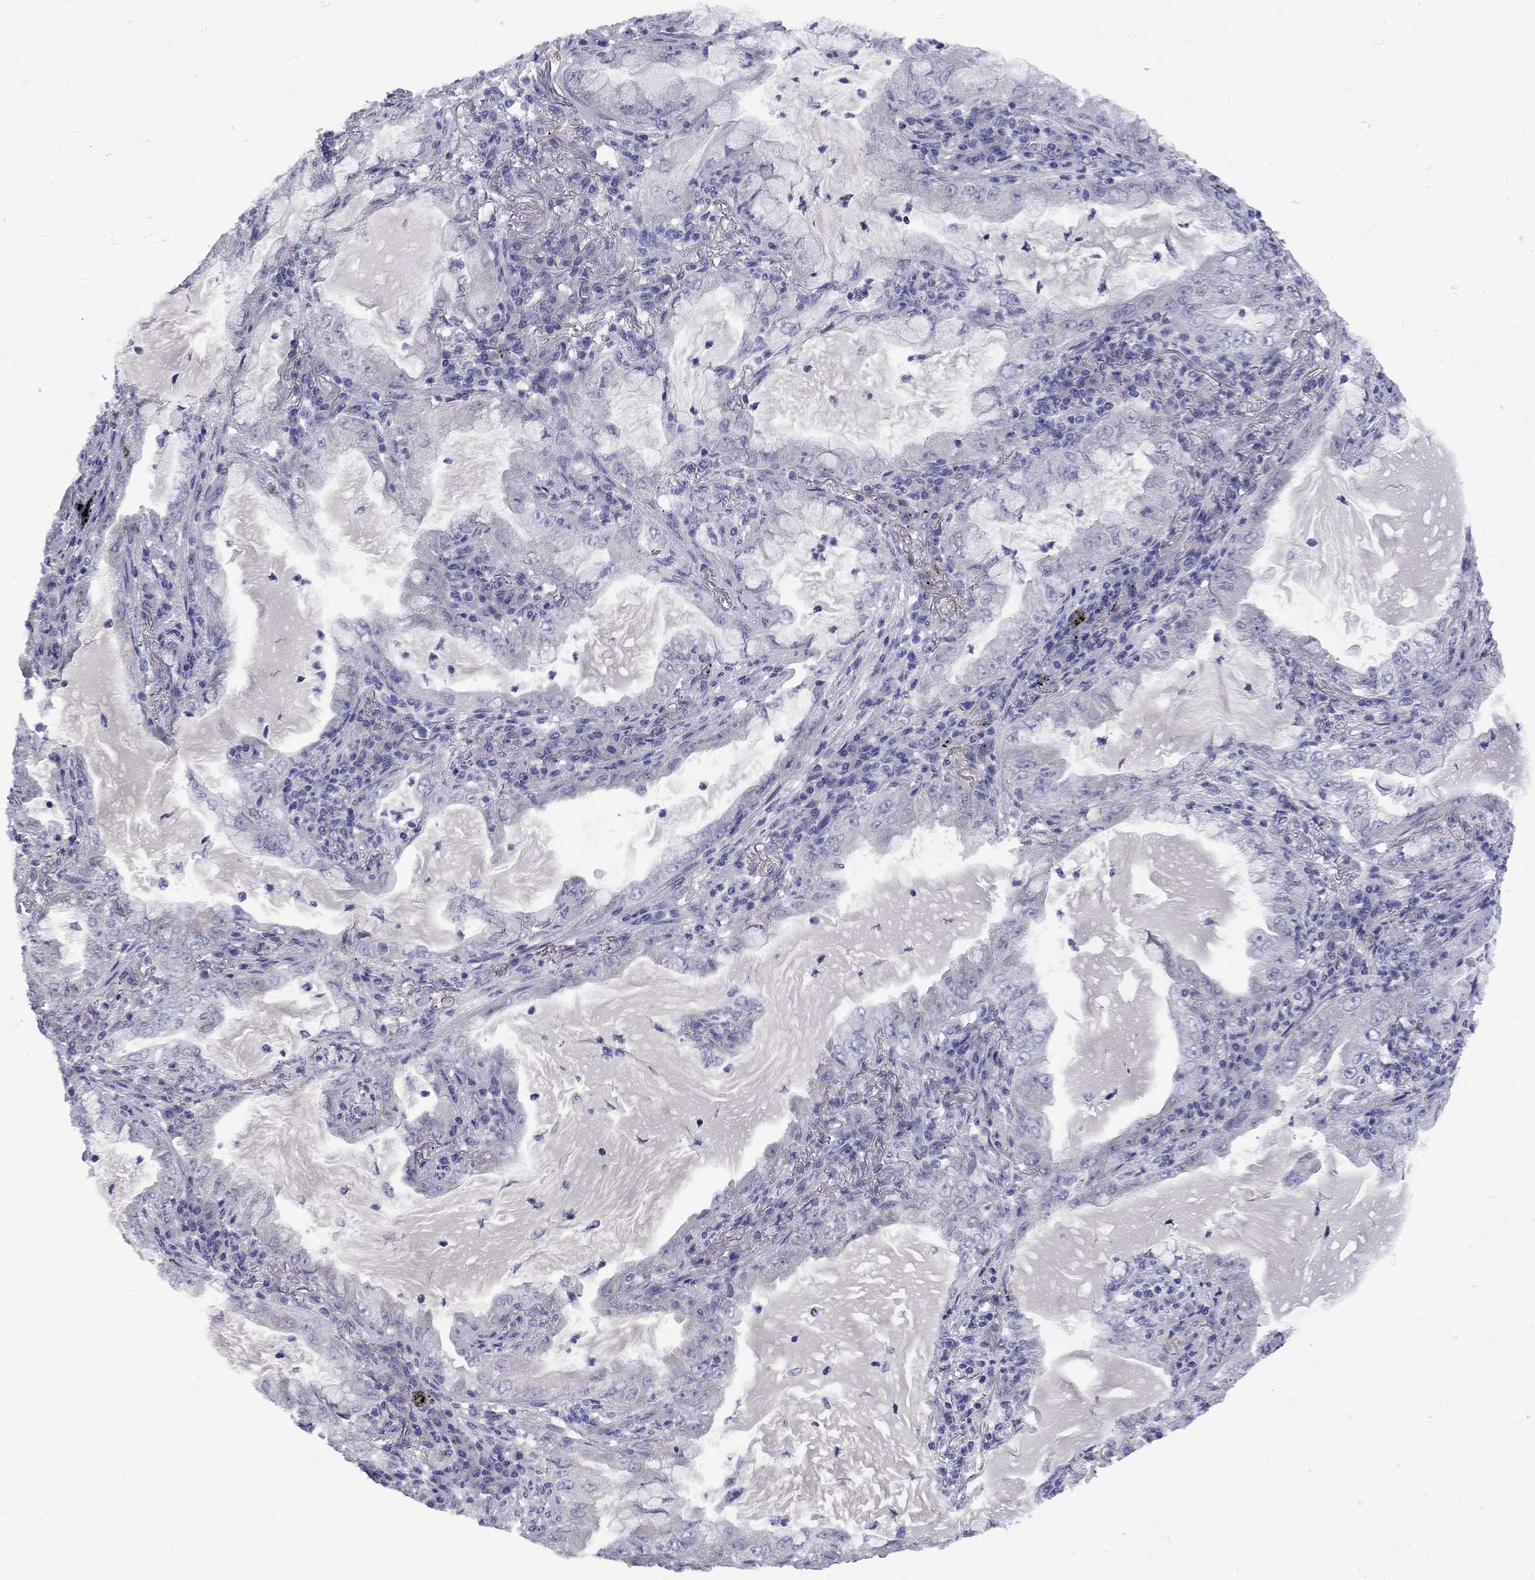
{"staining": {"intensity": "negative", "quantity": "none", "location": "none"}, "tissue": "lung cancer", "cell_type": "Tumor cells", "image_type": "cancer", "snomed": [{"axis": "morphology", "description": "Adenocarcinoma, NOS"}, {"axis": "topography", "description": "Lung"}], "caption": "High magnification brightfield microscopy of adenocarcinoma (lung) stained with DAB (3,3'-diaminobenzidine) (brown) and counterstained with hematoxylin (blue): tumor cells show no significant staining.", "gene": "EPPIN", "patient": {"sex": "female", "age": 73}}